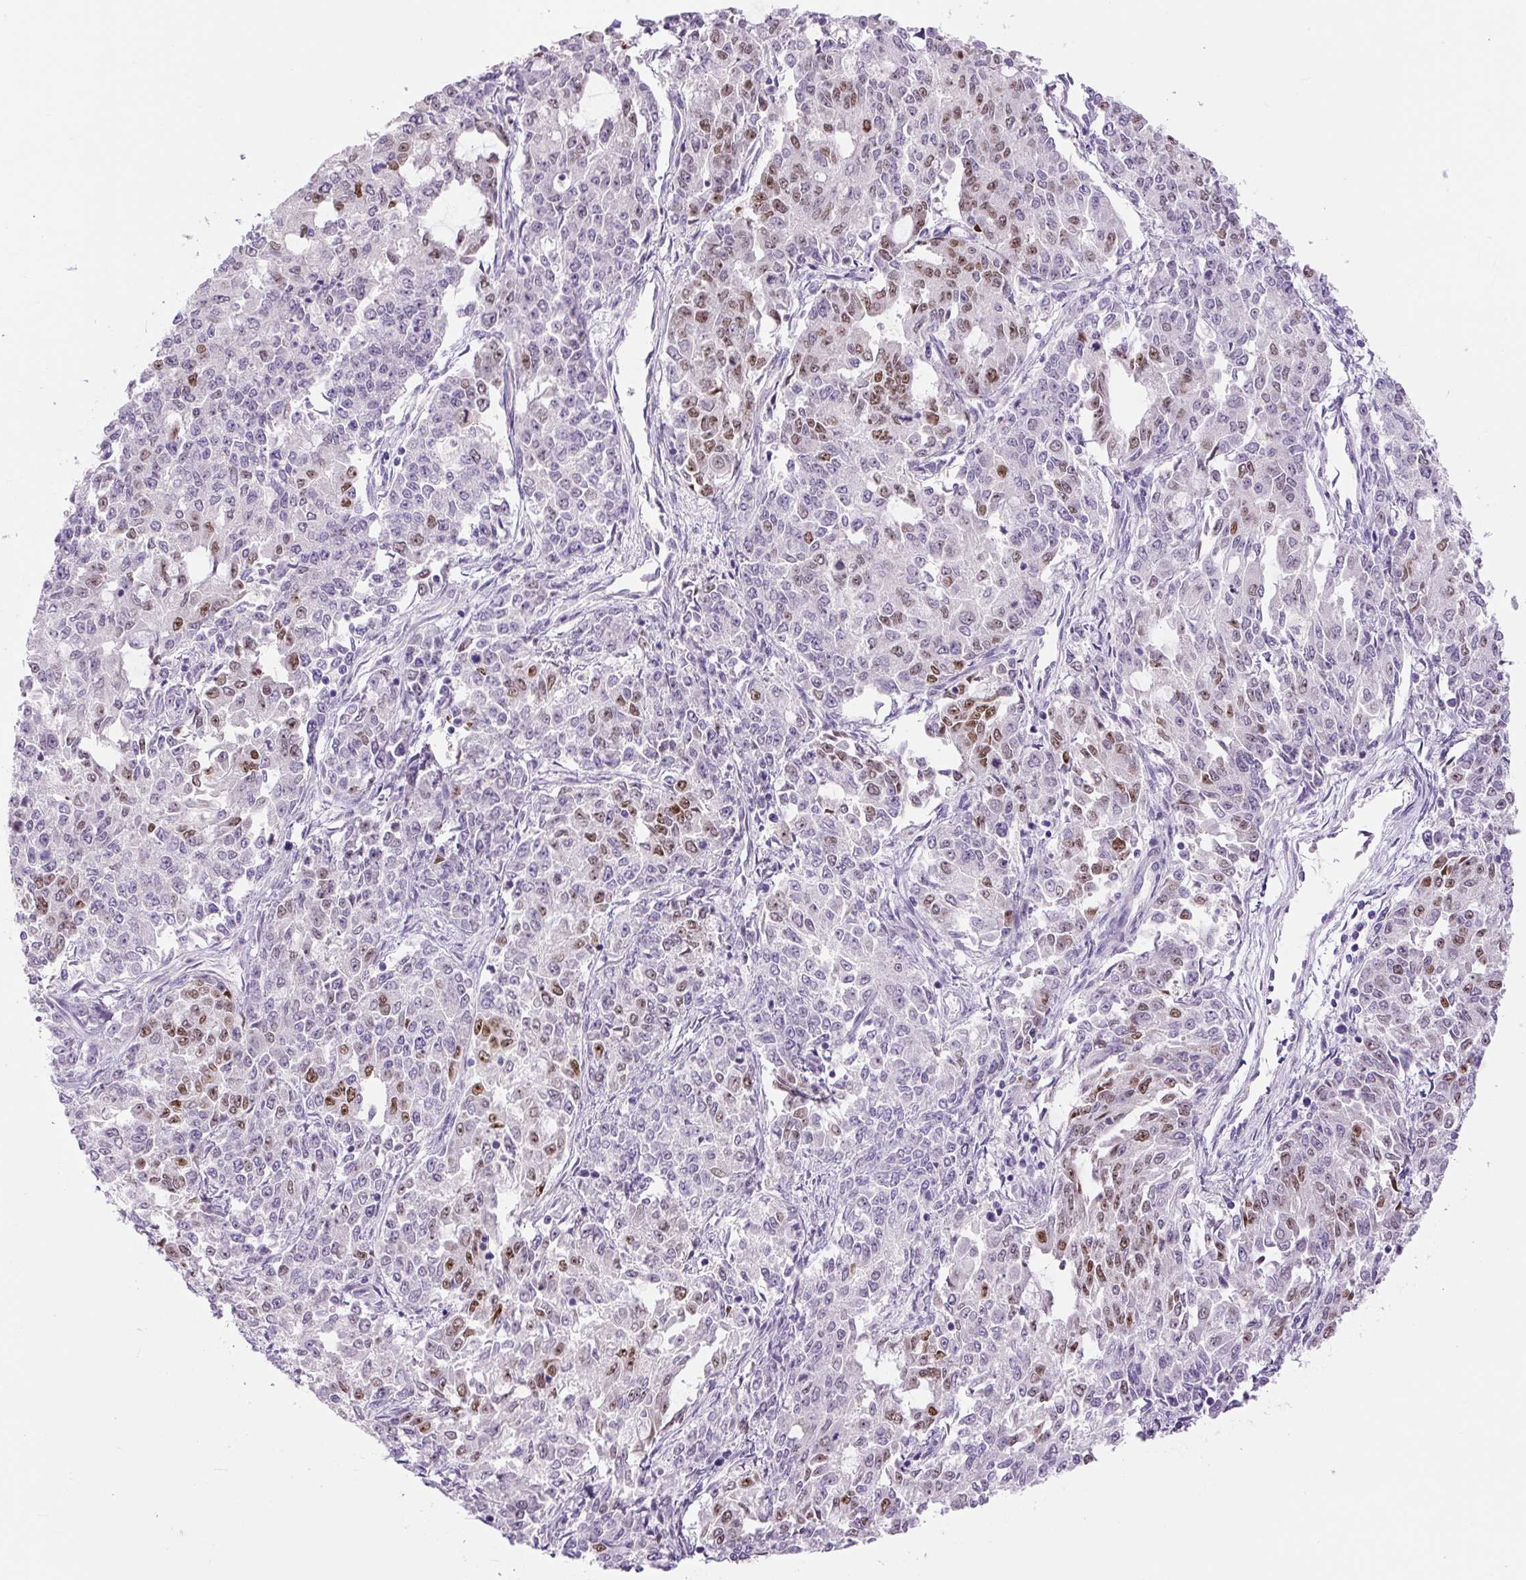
{"staining": {"intensity": "moderate", "quantity": "25%-75%", "location": "nuclear"}, "tissue": "endometrial cancer", "cell_type": "Tumor cells", "image_type": "cancer", "snomed": [{"axis": "morphology", "description": "Adenocarcinoma, NOS"}, {"axis": "topography", "description": "Endometrium"}], "caption": "Immunohistochemical staining of human adenocarcinoma (endometrial) shows moderate nuclear protein expression in about 25%-75% of tumor cells. (DAB IHC with brightfield microscopy, high magnification).", "gene": "SIX1", "patient": {"sex": "female", "age": 50}}